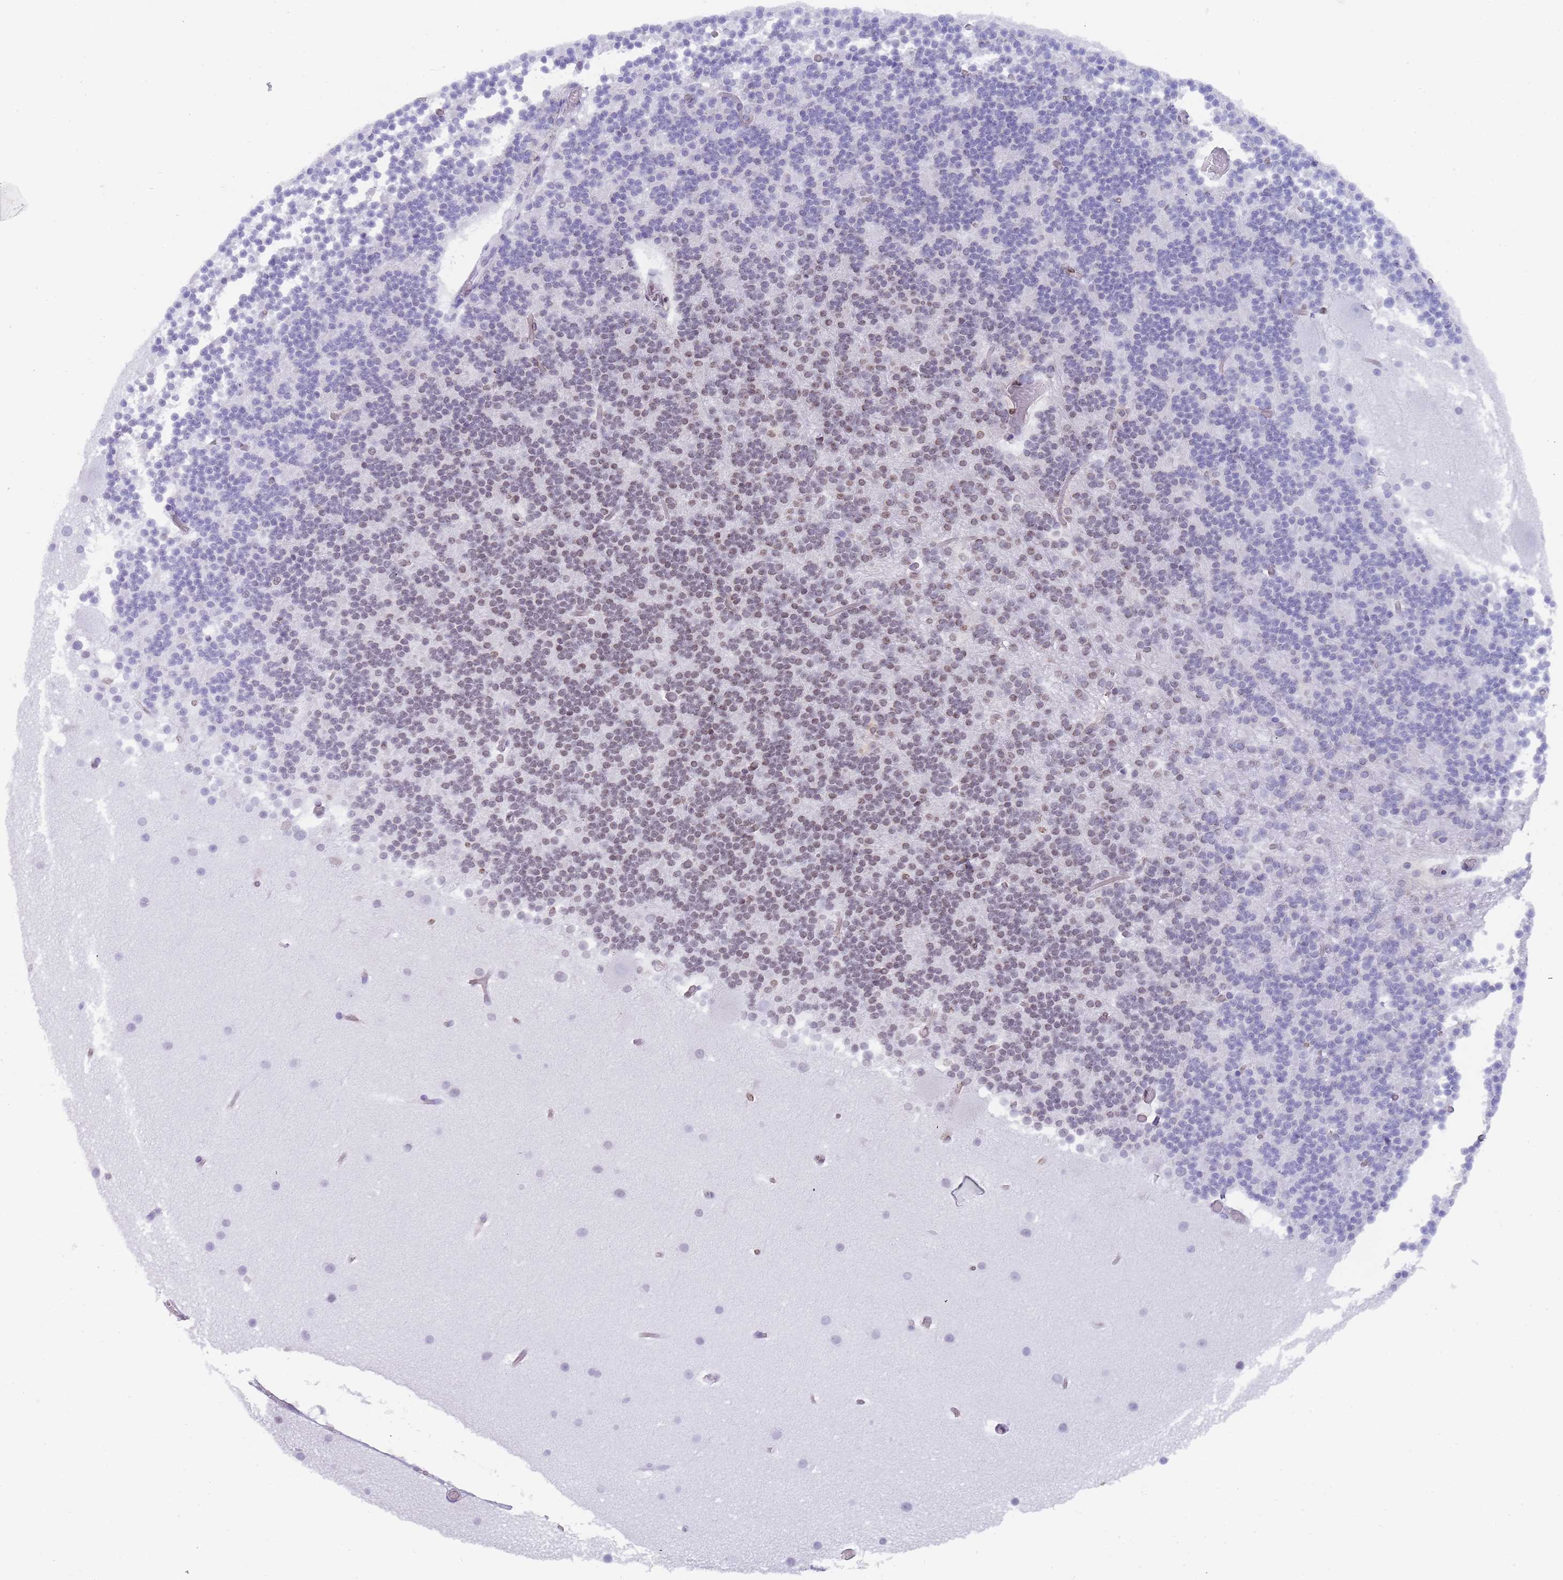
{"staining": {"intensity": "moderate", "quantity": "<25%", "location": "nuclear"}, "tissue": "cerebellum", "cell_type": "Cells in granular layer", "image_type": "normal", "snomed": [{"axis": "morphology", "description": "Normal tissue, NOS"}, {"axis": "topography", "description": "Cerebellum"}], "caption": "Cerebellum stained for a protein (brown) exhibits moderate nuclear positive positivity in about <25% of cells in granular layer.", "gene": "ENSG00000285547", "patient": {"sex": "male", "age": 57}}